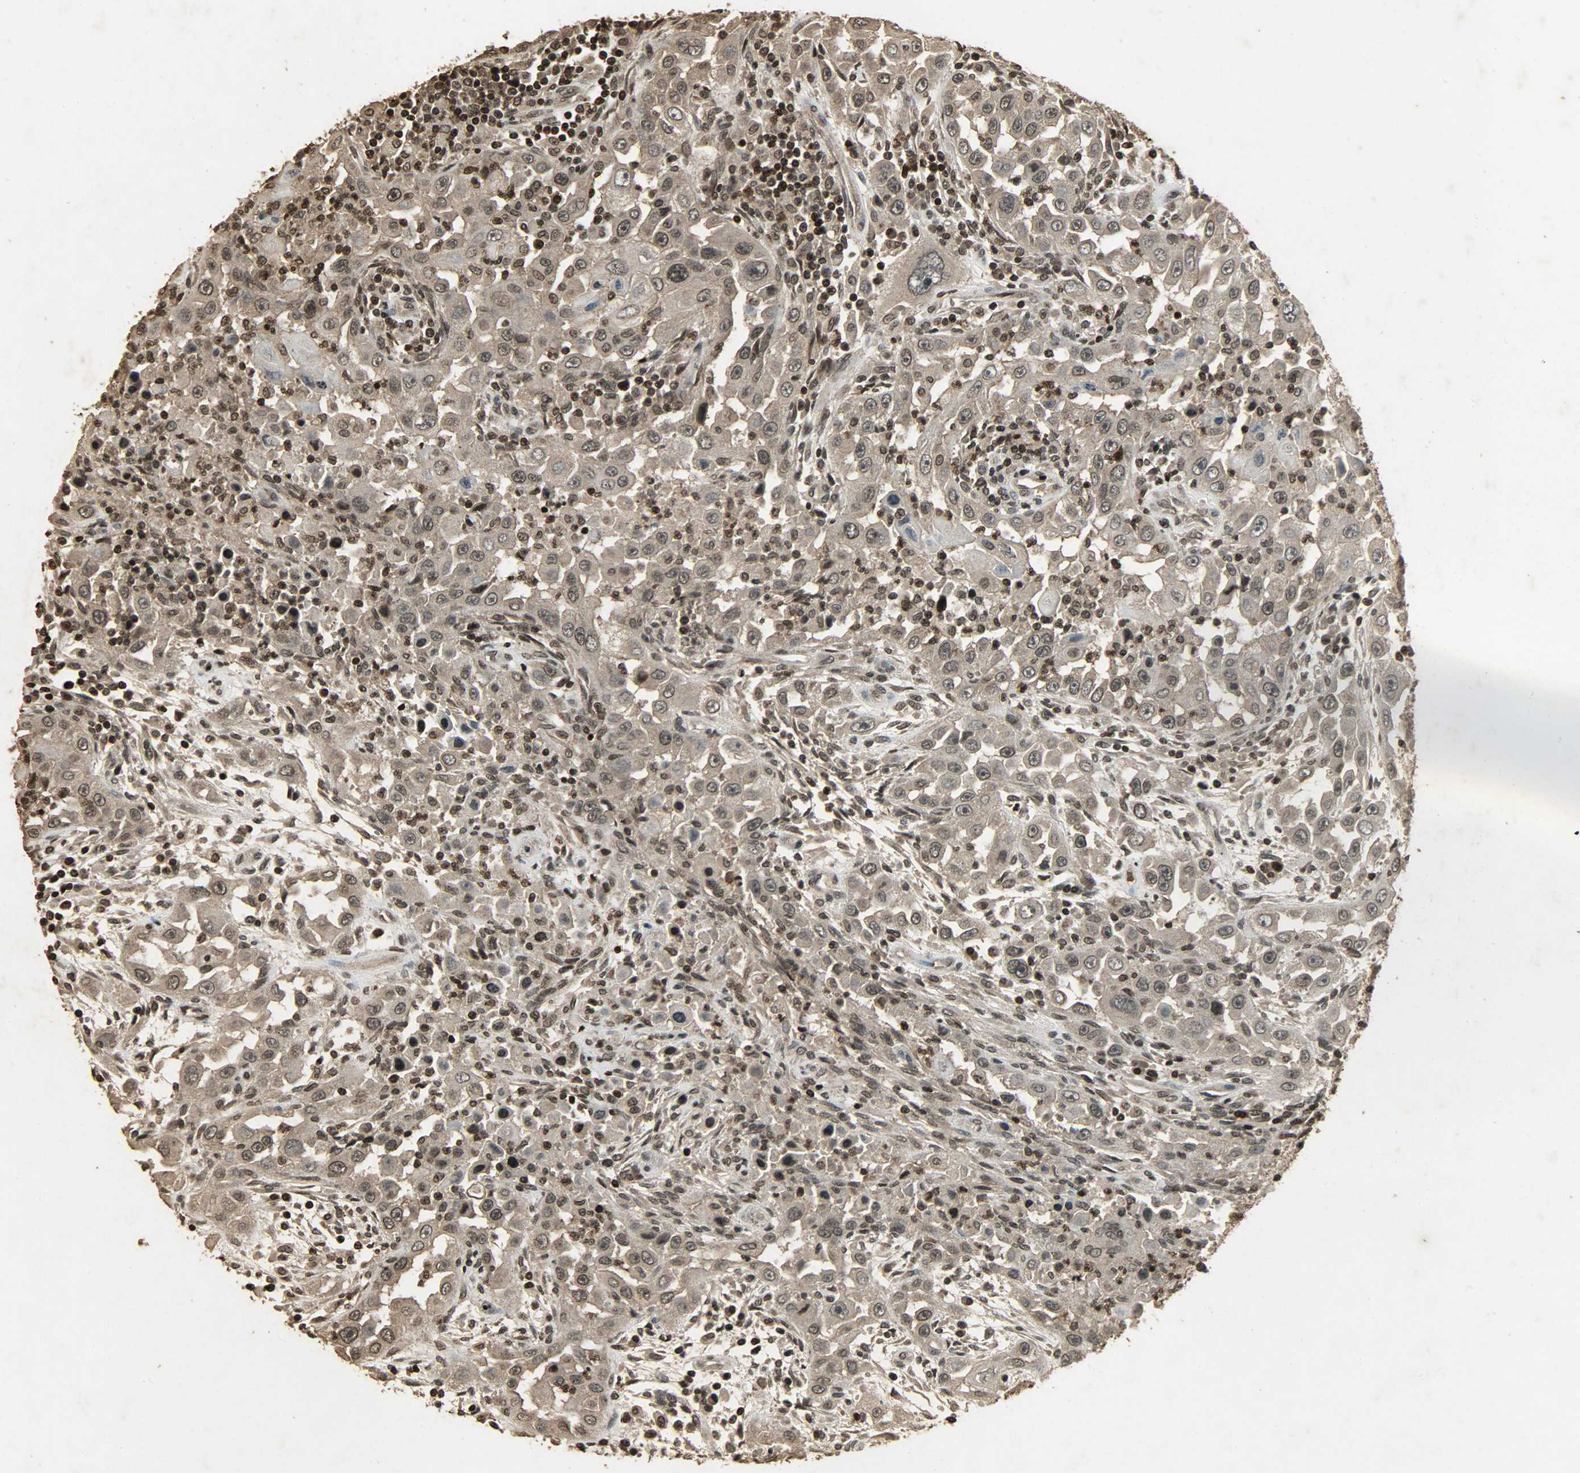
{"staining": {"intensity": "moderate", "quantity": ">75%", "location": "cytoplasmic/membranous,nuclear"}, "tissue": "head and neck cancer", "cell_type": "Tumor cells", "image_type": "cancer", "snomed": [{"axis": "morphology", "description": "Carcinoma, NOS"}, {"axis": "topography", "description": "Head-Neck"}], "caption": "Carcinoma (head and neck) stained with DAB immunohistochemistry shows medium levels of moderate cytoplasmic/membranous and nuclear expression in about >75% of tumor cells. (IHC, brightfield microscopy, high magnification).", "gene": "PPP3R1", "patient": {"sex": "male", "age": 87}}